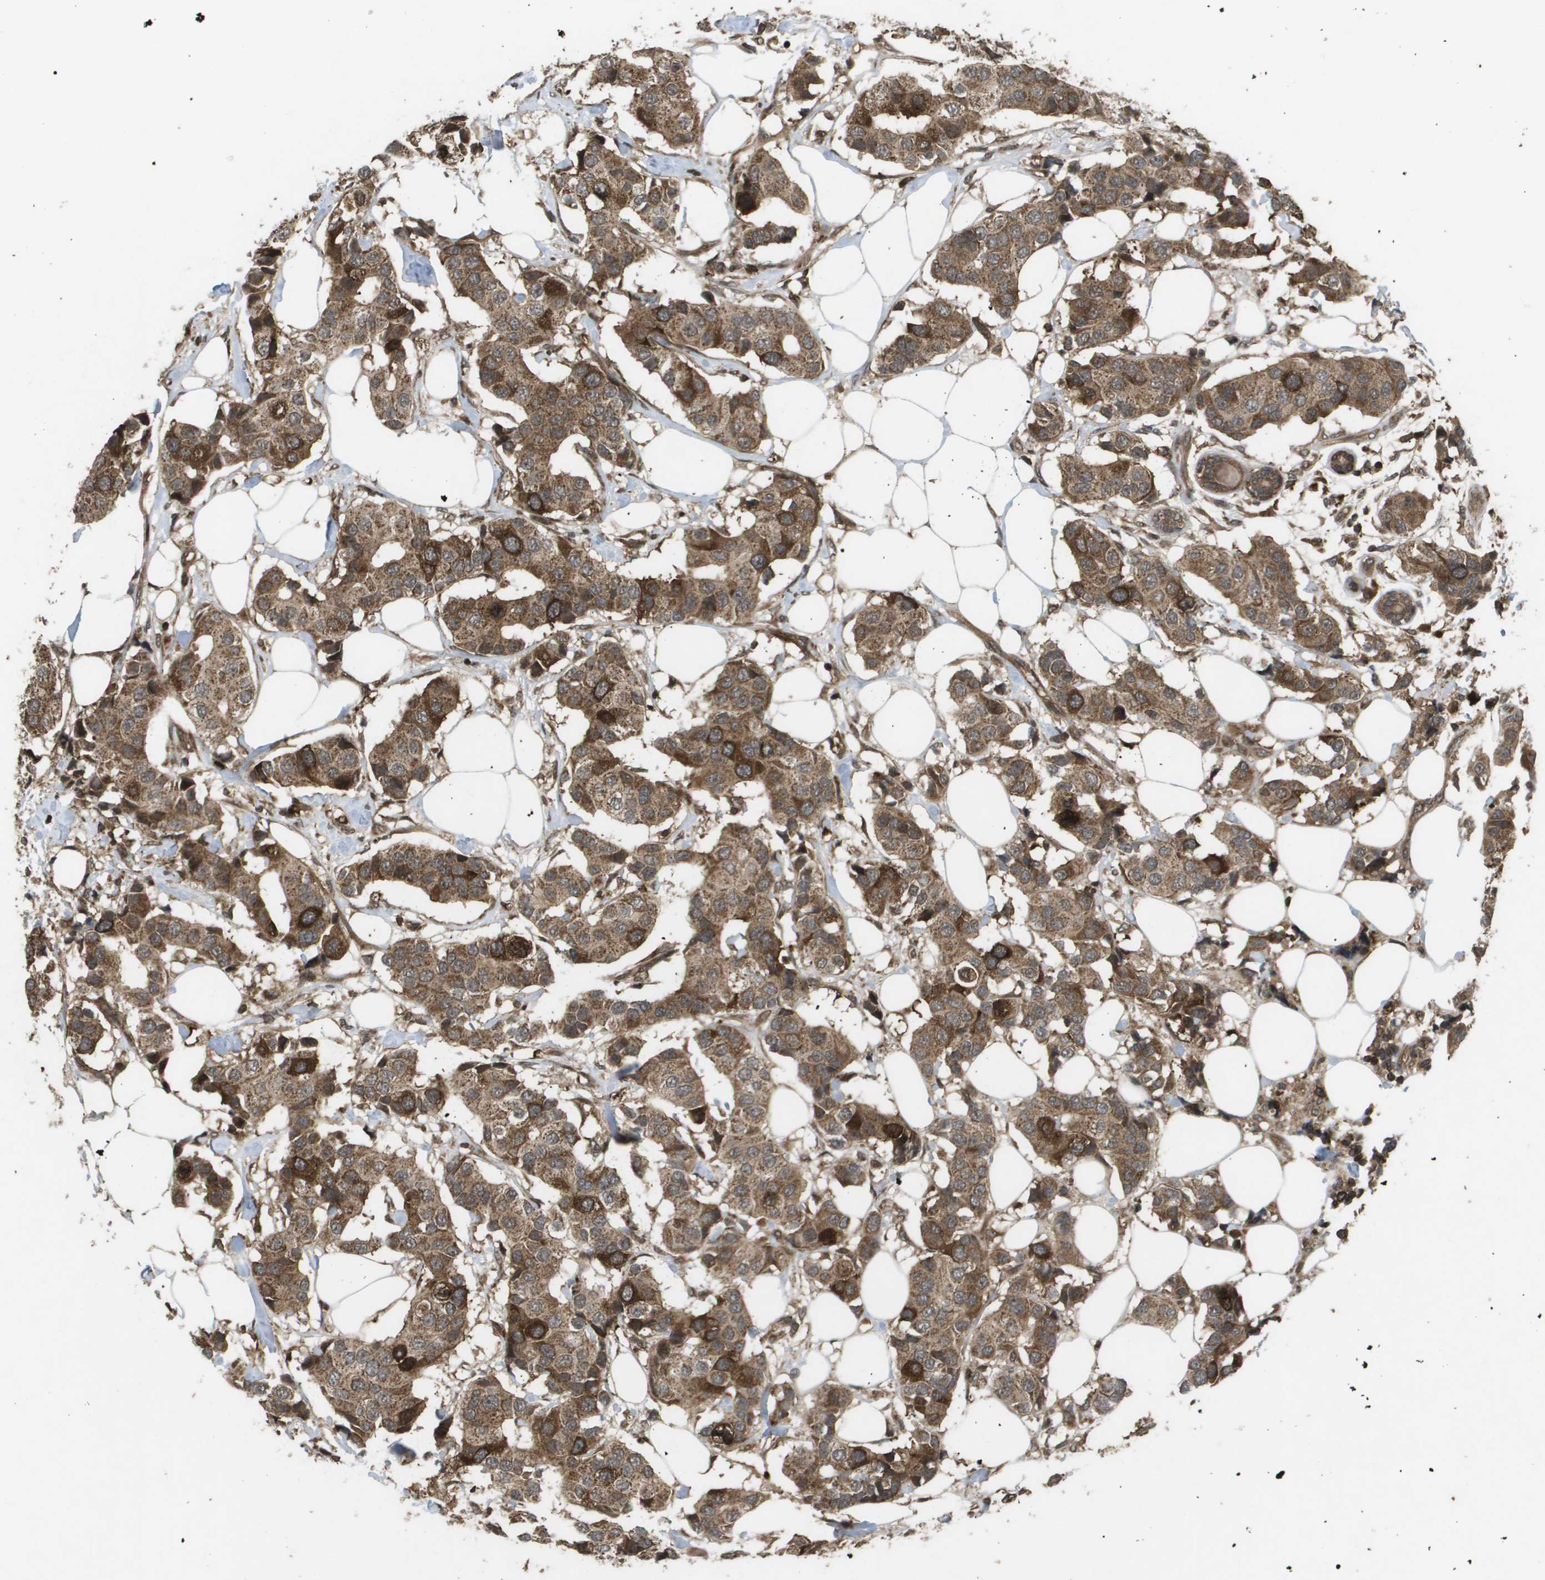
{"staining": {"intensity": "strong", "quantity": ">75%", "location": "cytoplasmic/membranous,nuclear"}, "tissue": "breast cancer", "cell_type": "Tumor cells", "image_type": "cancer", "snomed": [{"axis": "morphology", "description": "Normal tissue, NOS"}, {"axis": "morphology", "description": "Duct carcinoma"}, {"axis": "topography", "description": "Breast"}], "caption": "Human breast cancer stained with a protein marker reveals strong staining in tumor cells.", "gene": "KIF11", "patient": {"sex": "female", "age": 39}}